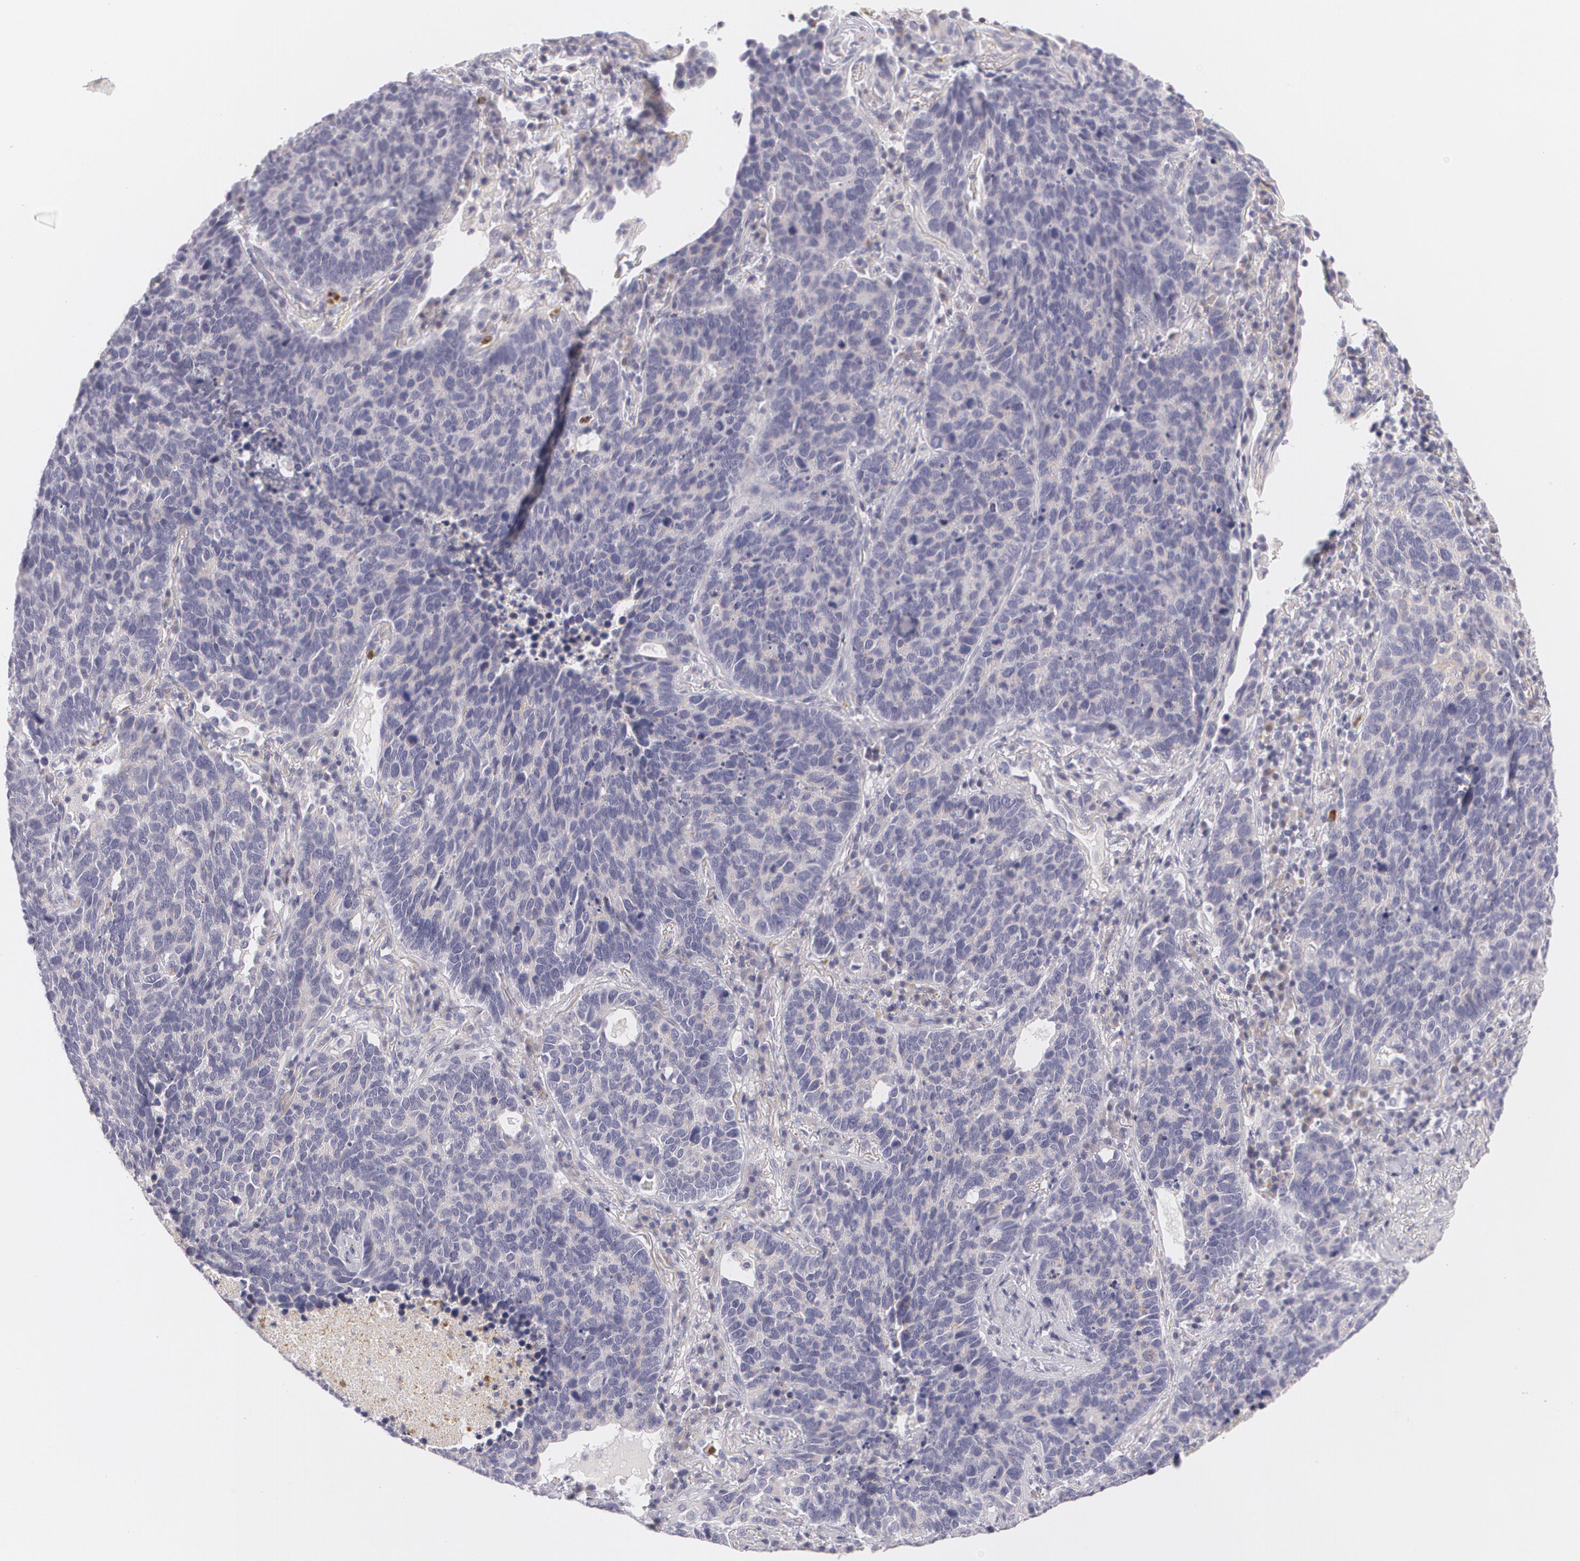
{"staining": {"intensity": "negative", "quantity": "none", "location": "none"}, "tissue": "lung cancer", "cell_type": "Tumor cells", "image_type": "cancer", "snomed": [{"axis": "morphology", "description": "Neoplasm, malignant, NOS"}, {"axis": "topography", "description": "Lung"}], "caption": "Immunohistochemical staining of lung cancer (malignant neoplasm) reveals no significant positivity in tumor cells.", "gene": "FAM181A", "patient": {"sex": "female", "age": 75}}